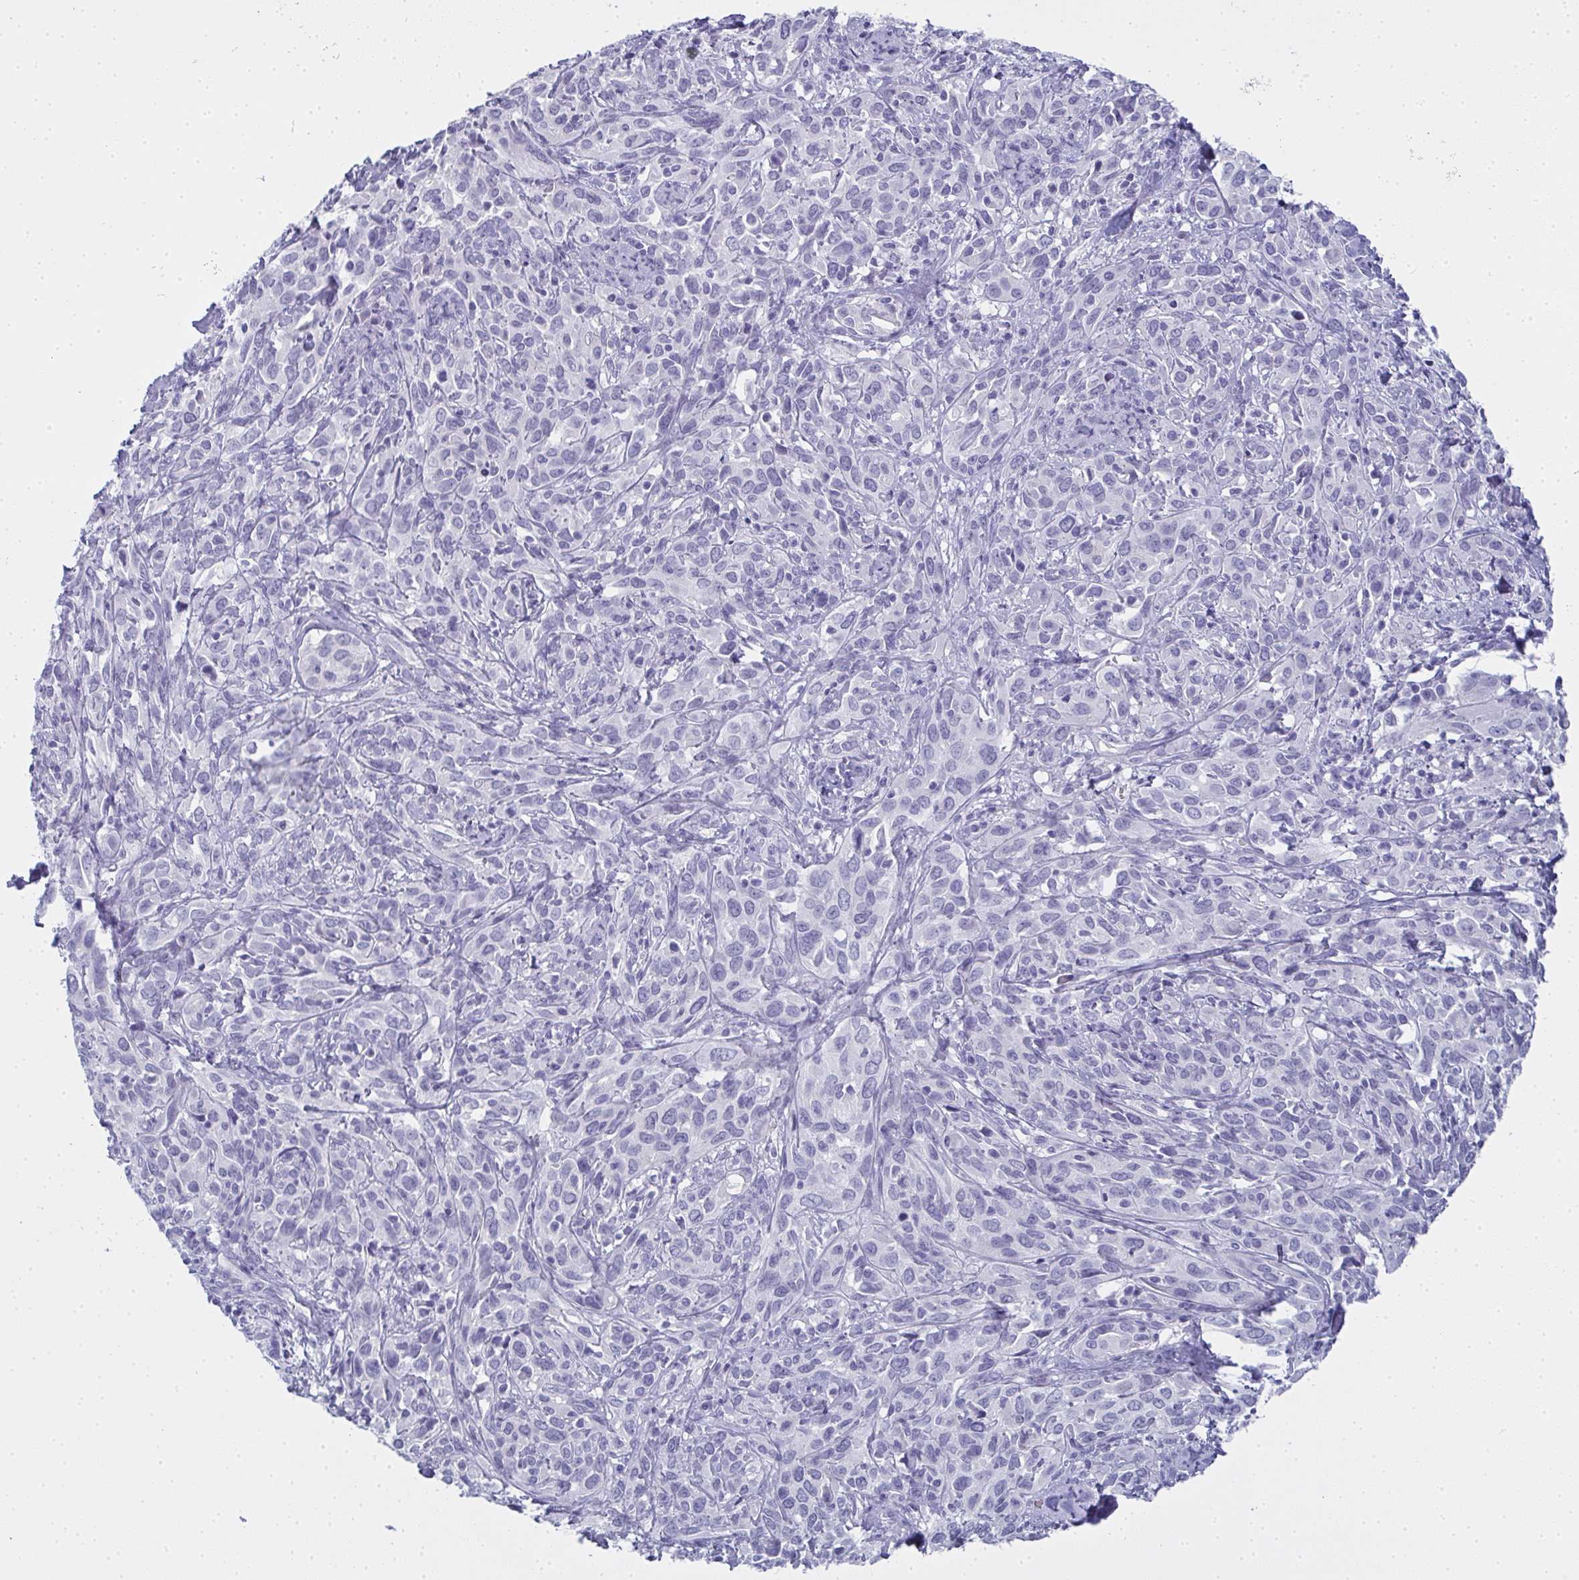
{"staining": {"intensity": "negative", "quantity": "none", "location": "none"}, "tissue": "cervical cancer", "cell_type": "Tumor cells", "image_type": "cancer", "snomed": [{"axis": "morphology", "description": "Normal tissue, NOS"}, {"axis": "morphology", "description": "Squamous cell carcinoma, NOS"}, {"axis": "topography", "description": "Cervix"}], "caption": "High power microscopy micrograph of an immunohistochemistry (IHC) photomicrograph of cervical cancer (squamous cell carcinoma), revealing no significant expression in tumor cells. (DAB (3,3'-diaminobenzidine) immunohistochemistry with hematoxylin counter stain).", "gene": "SLC36A2", "patient": {"sex": "female", "age": 51}}